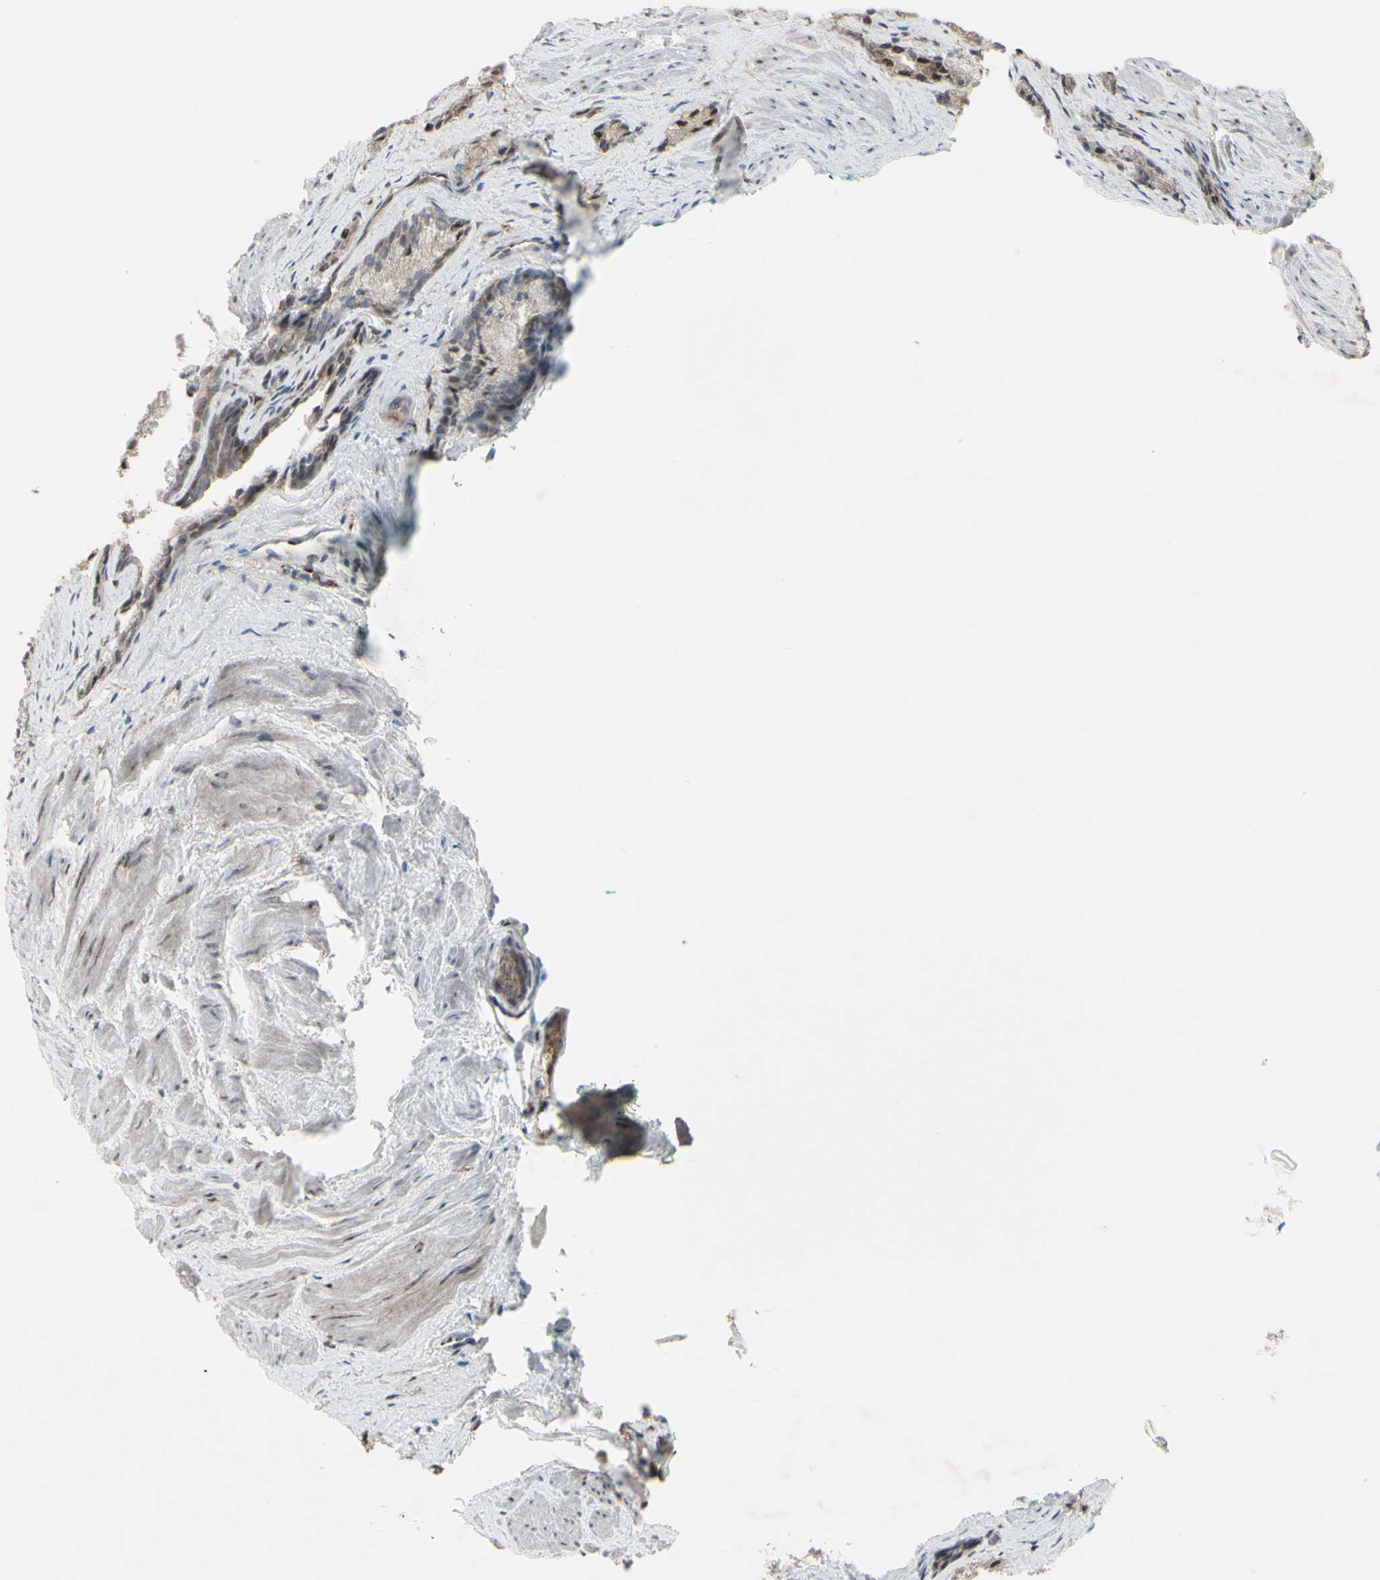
{"staining": {"intensity": "strong", "quantity": "<25%", "location": "nuclear"}, "tissue": "prostate cancer", "cell_type": "Tumor cells", "image_type": "cancer", "snomed": [{"axis": "morphology", "description": "Adenocarcinoma, Low grade"}, {"axis": "topography", "description": "Prostate"}], "caption": "A brown stain shows strong nuclear expression of a protein in prostate low-grade adenocarcinoma tumor cells. (brown staining indicates protein expression, while blue staining denotes nuclei).", "gene": "CD33", "patient": {"sex": "male", "age": 60}}